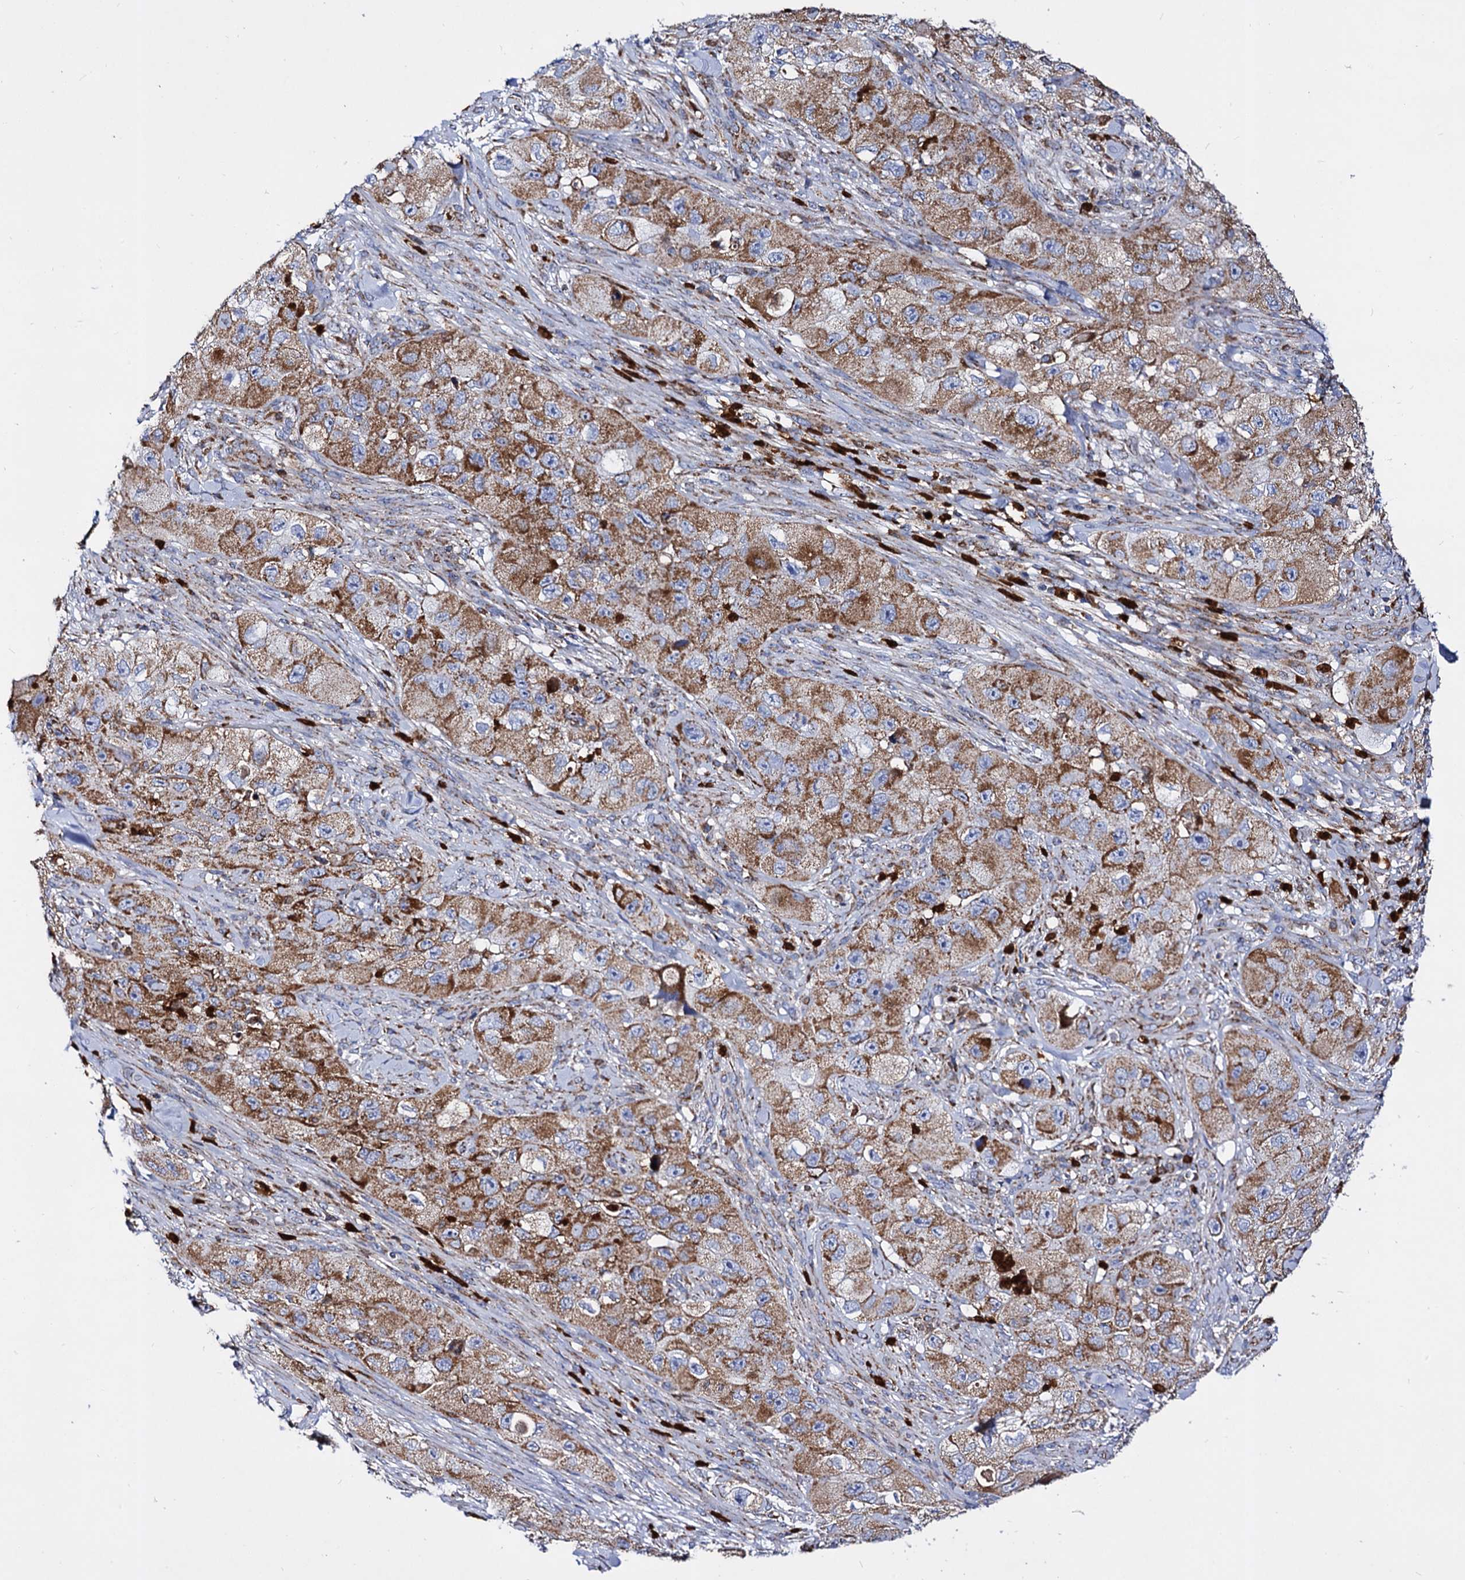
{"staining": {"intensity": "moderate", "quantity": ">75%", "location": "cytoplasmic/membranous"}, "tissue": "skin cancer", "cell_type": "Tumor cells", "image_type": "cancer", "snomed": [{"axis": "morphology", "description": "Squamous cell carcinoma, NOS"}, {"axis": "topography", "description": "Skin"}, {"axis": "topography", "description": "Subcutis"}], "caption": "IHC (DAB (3,3'-diaminobenzidine)) staining of human skin cancer (squamous cell carcinoma) shows moderate cytoplasmic/membranous protein staining in about >75% of tumor cells. Nuclei are stained in blue.", "gene": "ACAD9", "patient": {"sex": "male", "age": 73}}